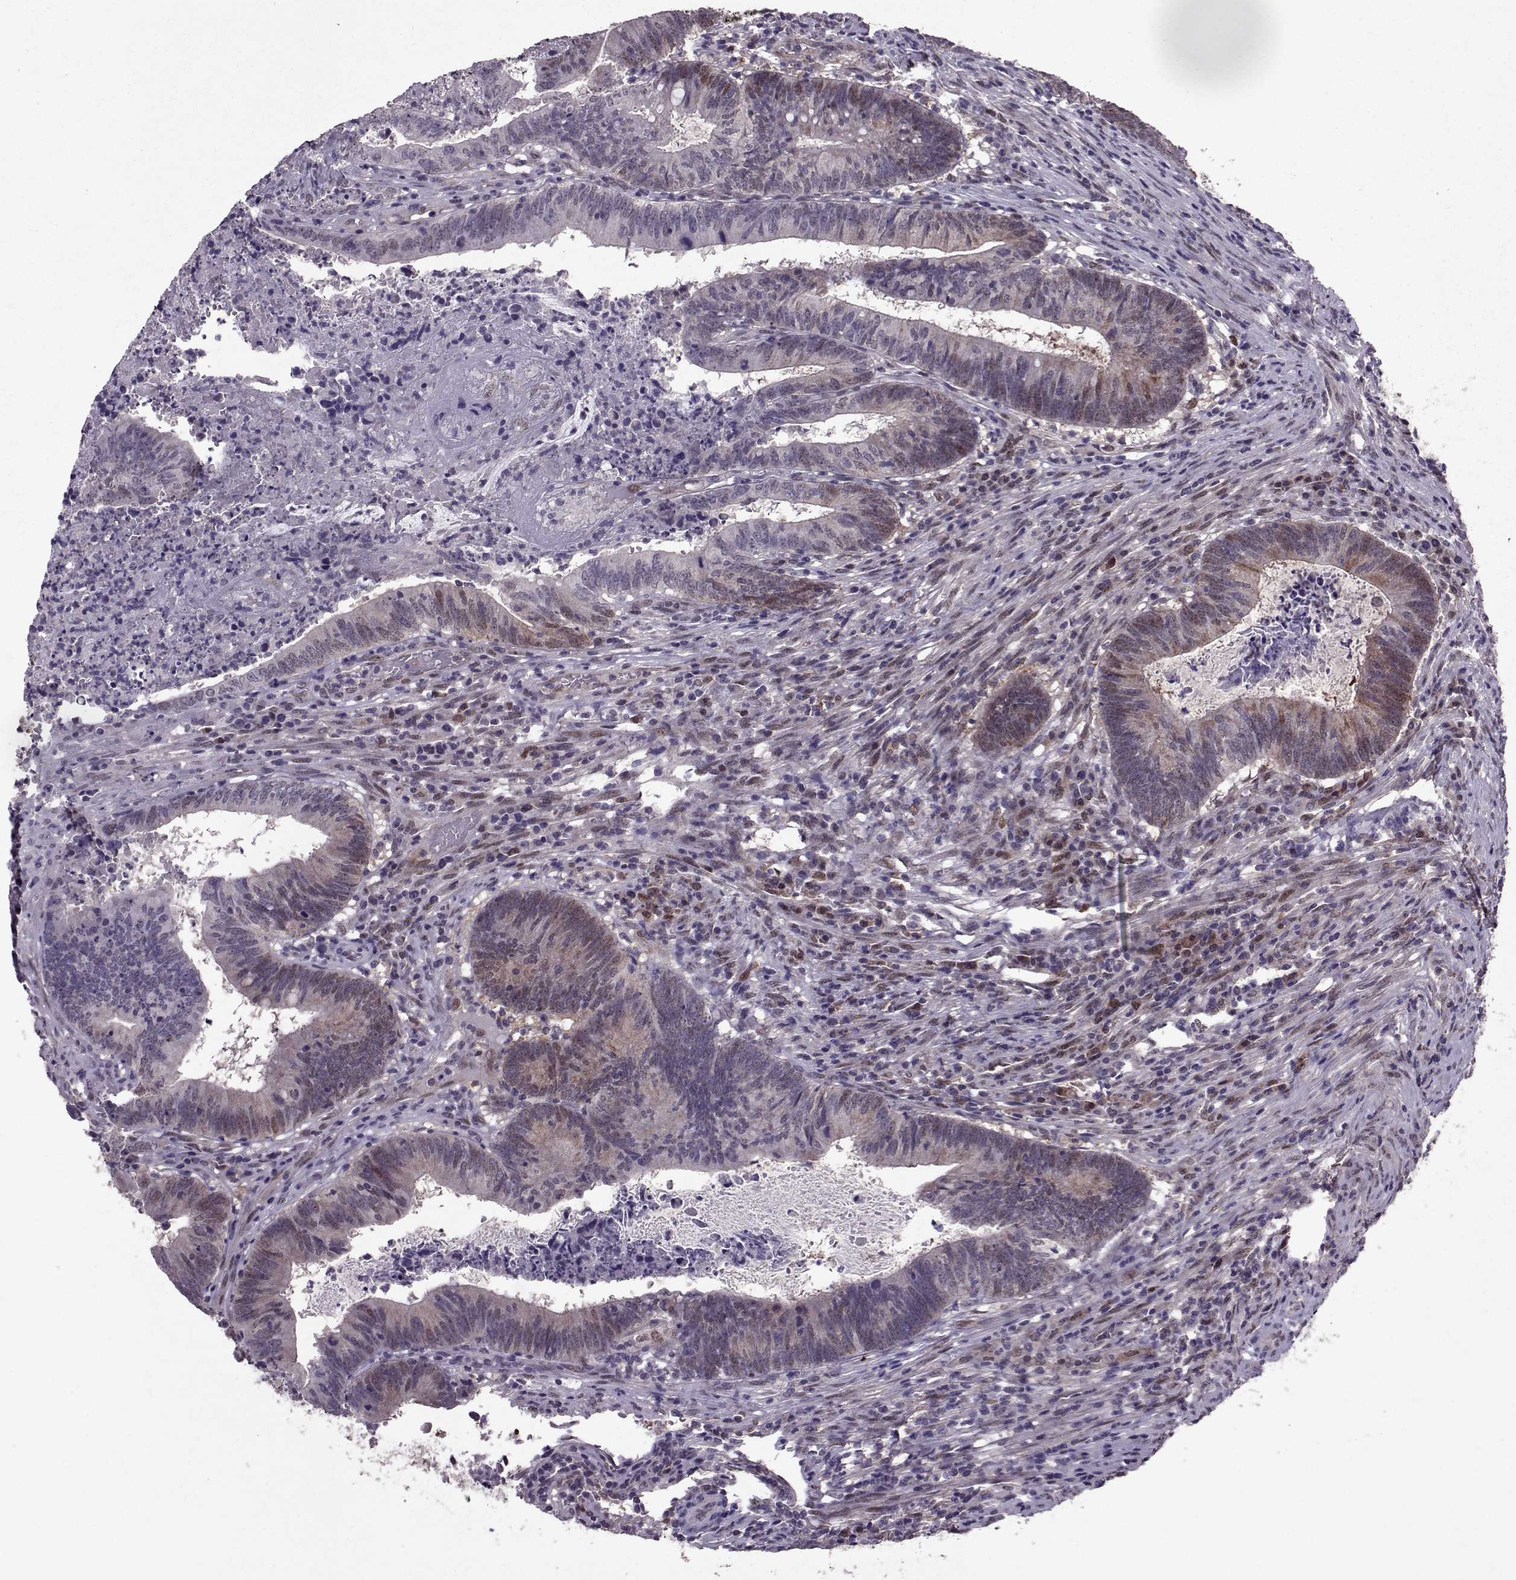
{"staining": {"intensity": "moderate", "quantity": "<25%", "location": "cytoplasmic/membranous,nuclear"}, "tissue": "colorectal cancer", "cell_type": "Tumor cells", "image_type": "cancer", "snomed": [{"axis": "morphology", "description": "Adenocarcinoma, NOS"}, {"axis": "topography", "description": "Colon"}], "caption": "This is a photomicrograph of immunohistochemistry staining of colorectal cancer, which shows moderate positivity in the cytoplasmic/membranous and nuclear of tumor cells.", "gene": "CDK4", "patient": {"sex": "female", "age": 70}}